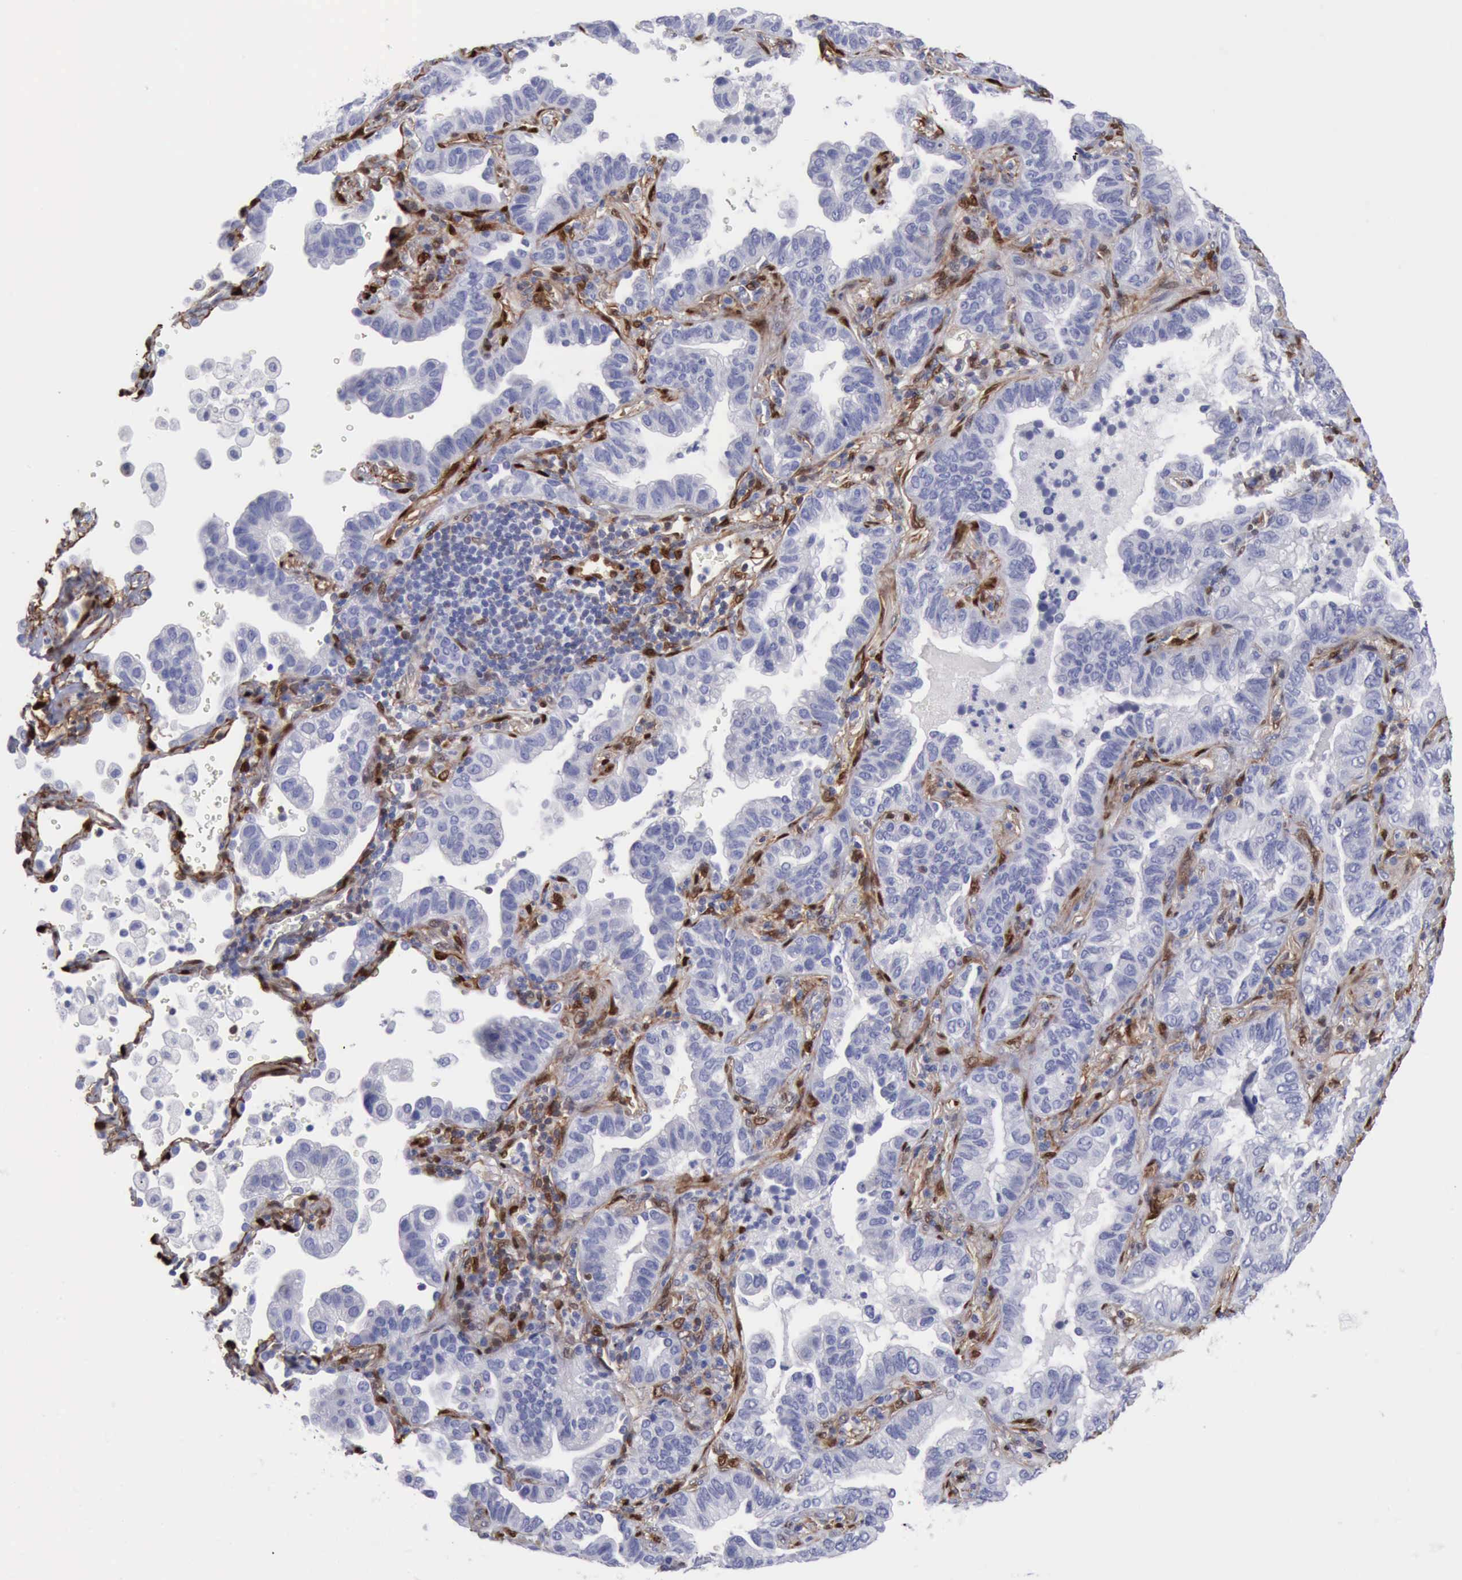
{"staining": {"intensity": "negative", "quantity": "none", "location": "none"}, "tissue": "lung cancer", "cell_type": "Tumor cells", "image_type": "cancer", "snomed": [{"axis": "morphology", "description": "Adenocarcinoma, NOS"}, {"axis": "topography", "description": "Lung"}], "caption": "IHC micrograph of neoplastic tissue: lung cancer stained with DAB (3,3'-diaminobenzidine) demonstrates no significant protein staining in tumor cells.", "gene": "FHL1", "patient": {"sex": "female", "age": 50}}